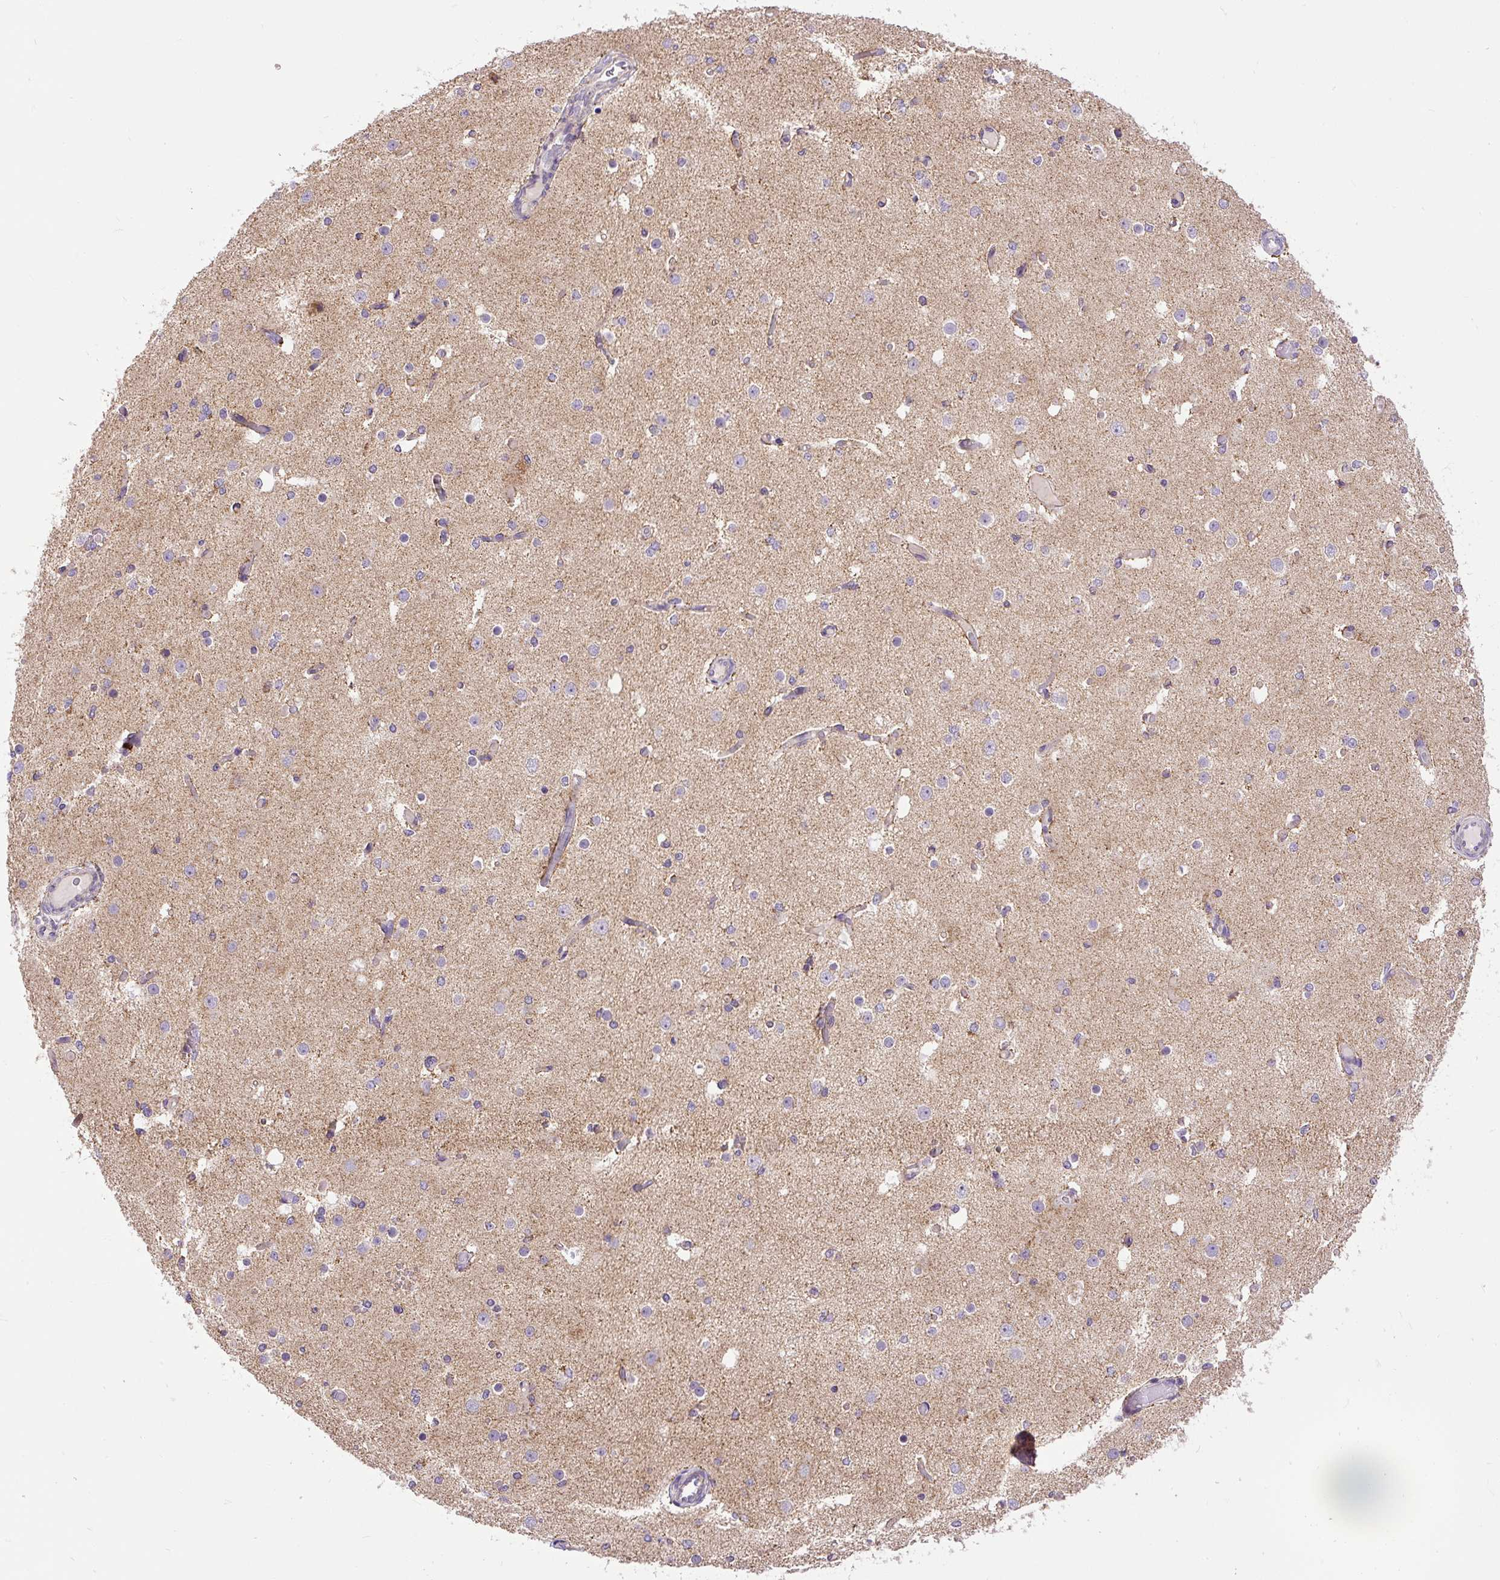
{"staining": {"intensity": "negative", "quantity": "none", "location": "none"}, "tissue": "cerebral cortex", "cell_type": "Endothelial cells", "image_type": "normal", "snomed": [{"axis": "morphology", "description": "Normal tissue, NOS"}, {"axis": "morphology", "description": "Inflammation, NOS"}, {"axis": "topography", "description": "Cerebral cortex"}], "caption": "IHC histopathology image of unremarkable cerebral cortex: cerebral cortex stained with DAB reveals no significant protein staining in endothelial cells. (DAB (3,3'-diaminobenzidine) immunohistochemistry (IHC), high magnification).", "gene": "TM2D3", "patient": {"sex": "male", "age": 6}}